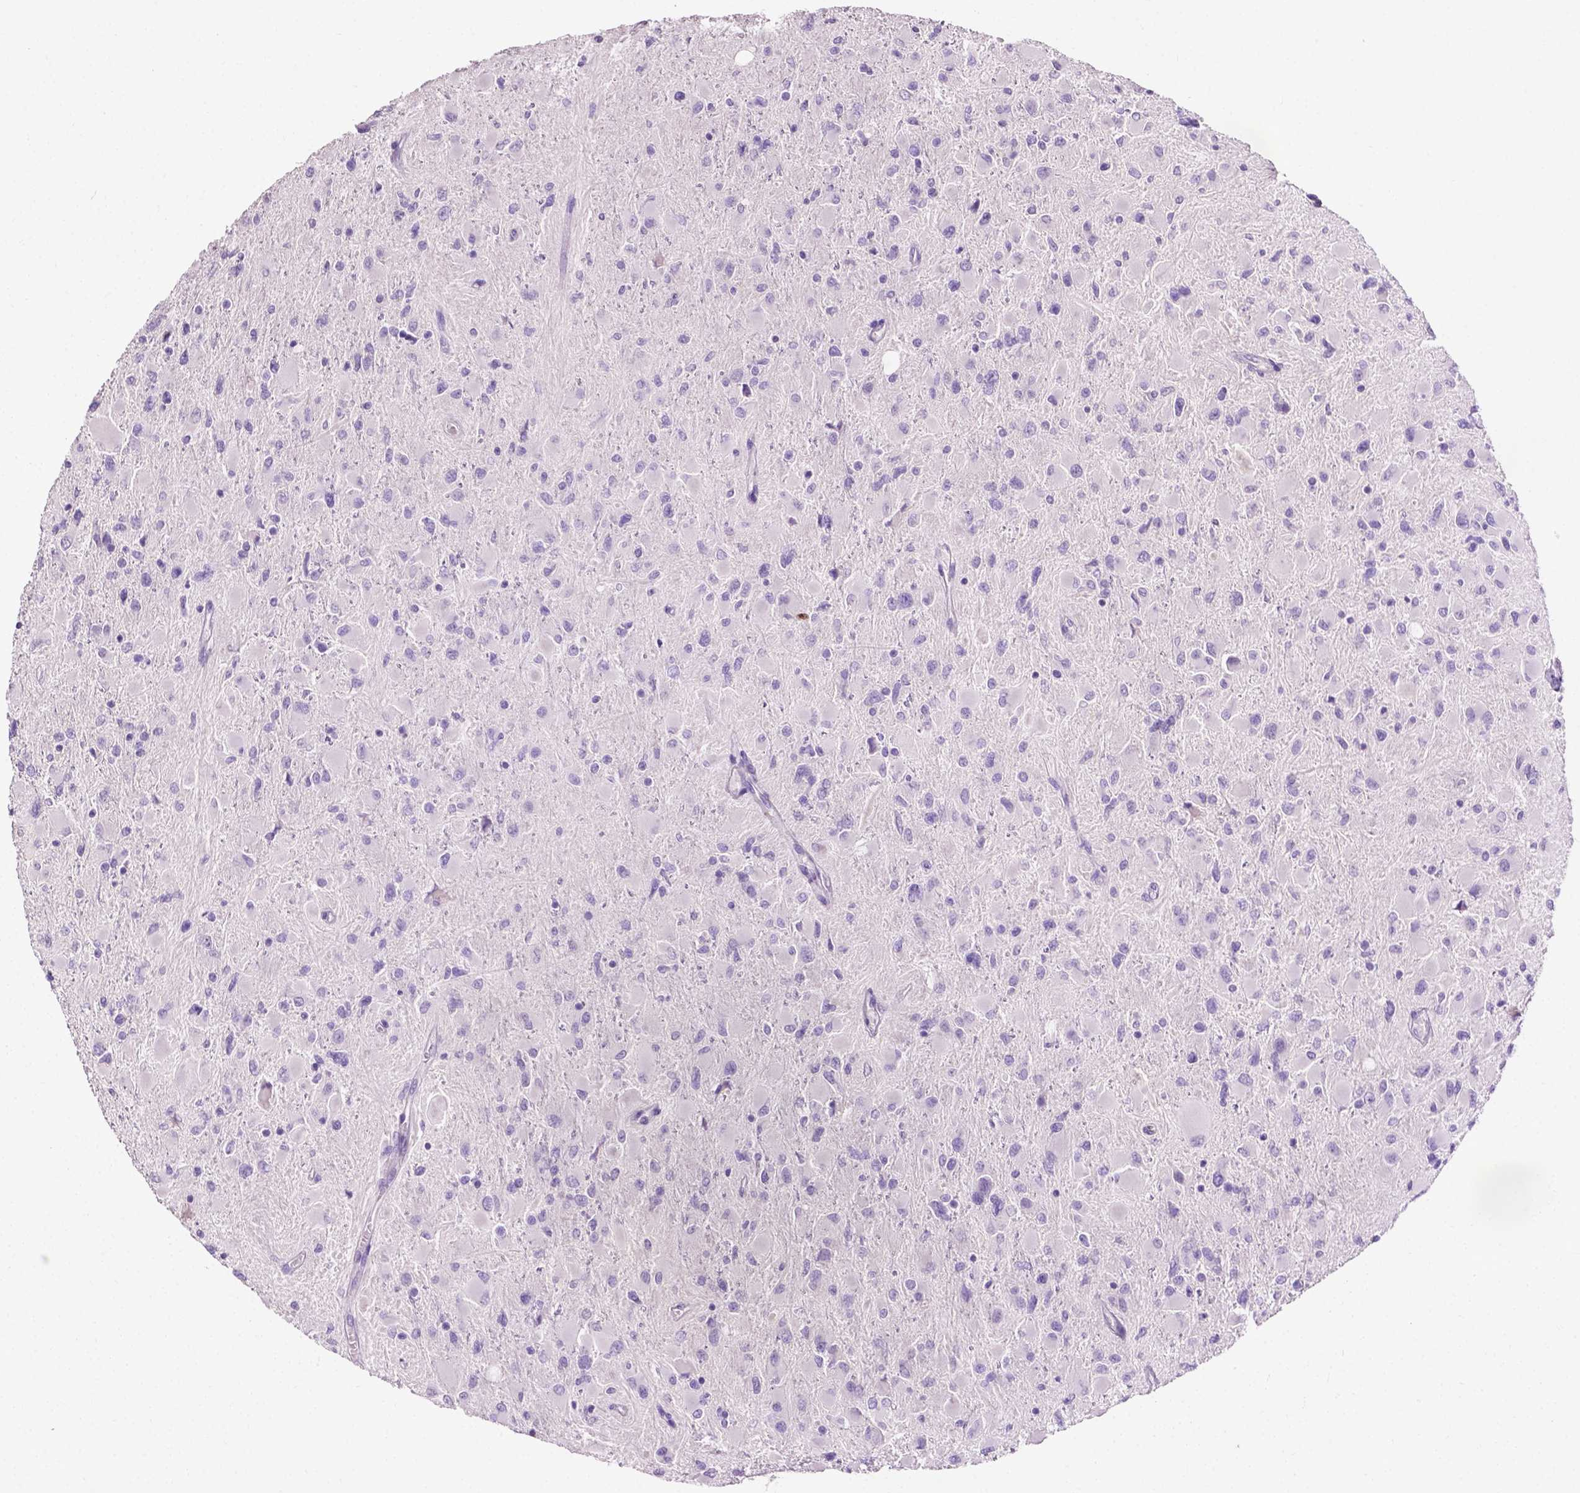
{"staining": {"intensity": "negative", "quantity": "none", "location": "none"}, "tissue": "glioma", "cell_type": "Tumor cells", "image_type": "cancer", "snomed": [{"axis": "morphology", "description": "Glioma, malignant, High grade"}, {"axis": "topography", "description": "Cerebral cortex"}], "caption": "DAB immunohistochemical staining of human malignant glioma (high-grade) displays no significant positivity in tumor cells.", "gene": "SIAH2", "patient": {"sex": "female", "age": 36}}